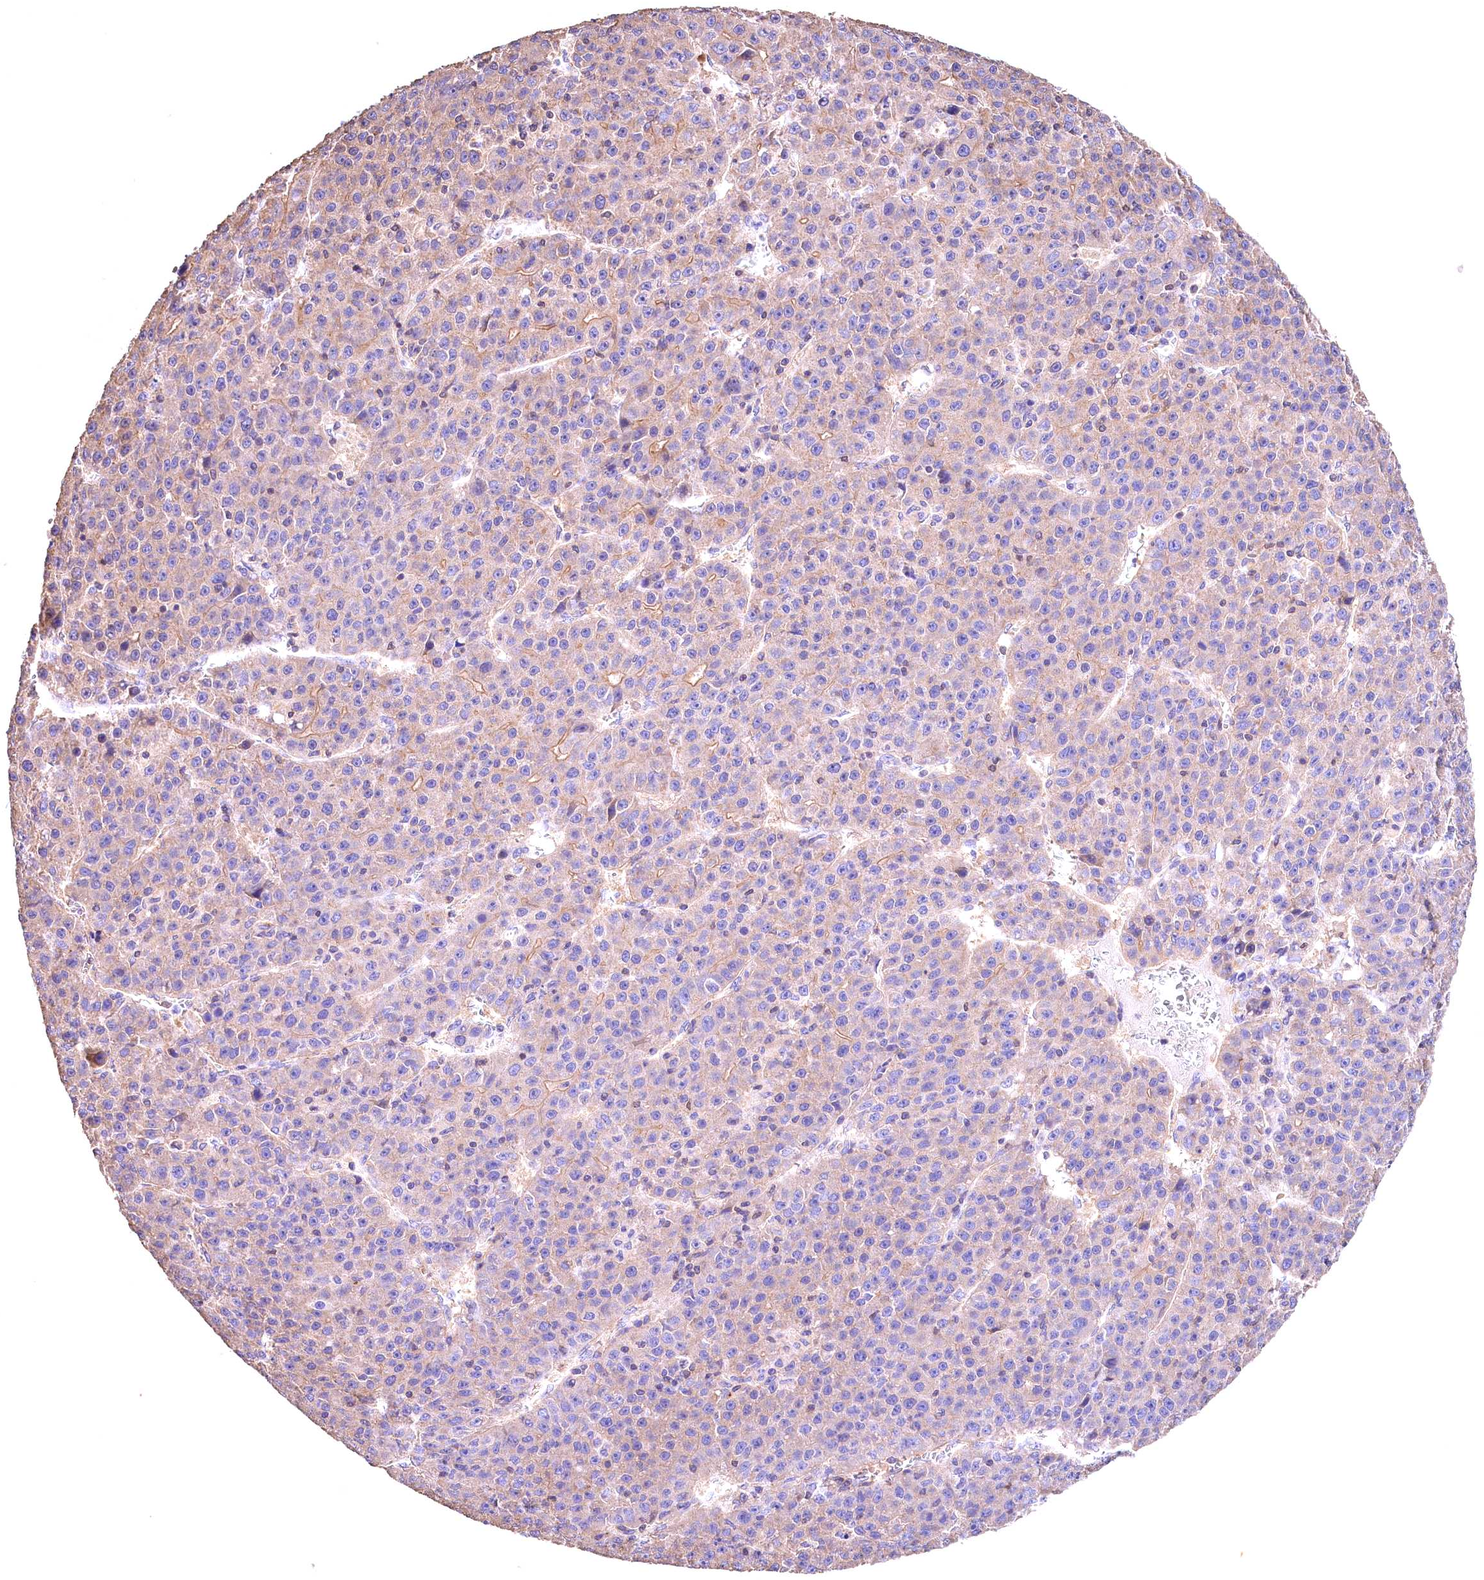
{"staining": {"intensity": "weak", "quantity": "<25%", "location": "cytoplasmic/membranous"}, "tissue": "liver cancer", "cell_type": "Tumor cells", "image_type": "cancer", "snomed": [{"axis": "morphology", "description": "Carcinoma, Hepatocellular, NOS"}, {"axis": "topography", "description": "Liver"}], "caption": "The photomicrograph displays no staining of tumor cells in liver cancer (hepatocellular carcinoma).", "gene": "OAS3", "patient": {"sex": "female", "age": 53}}